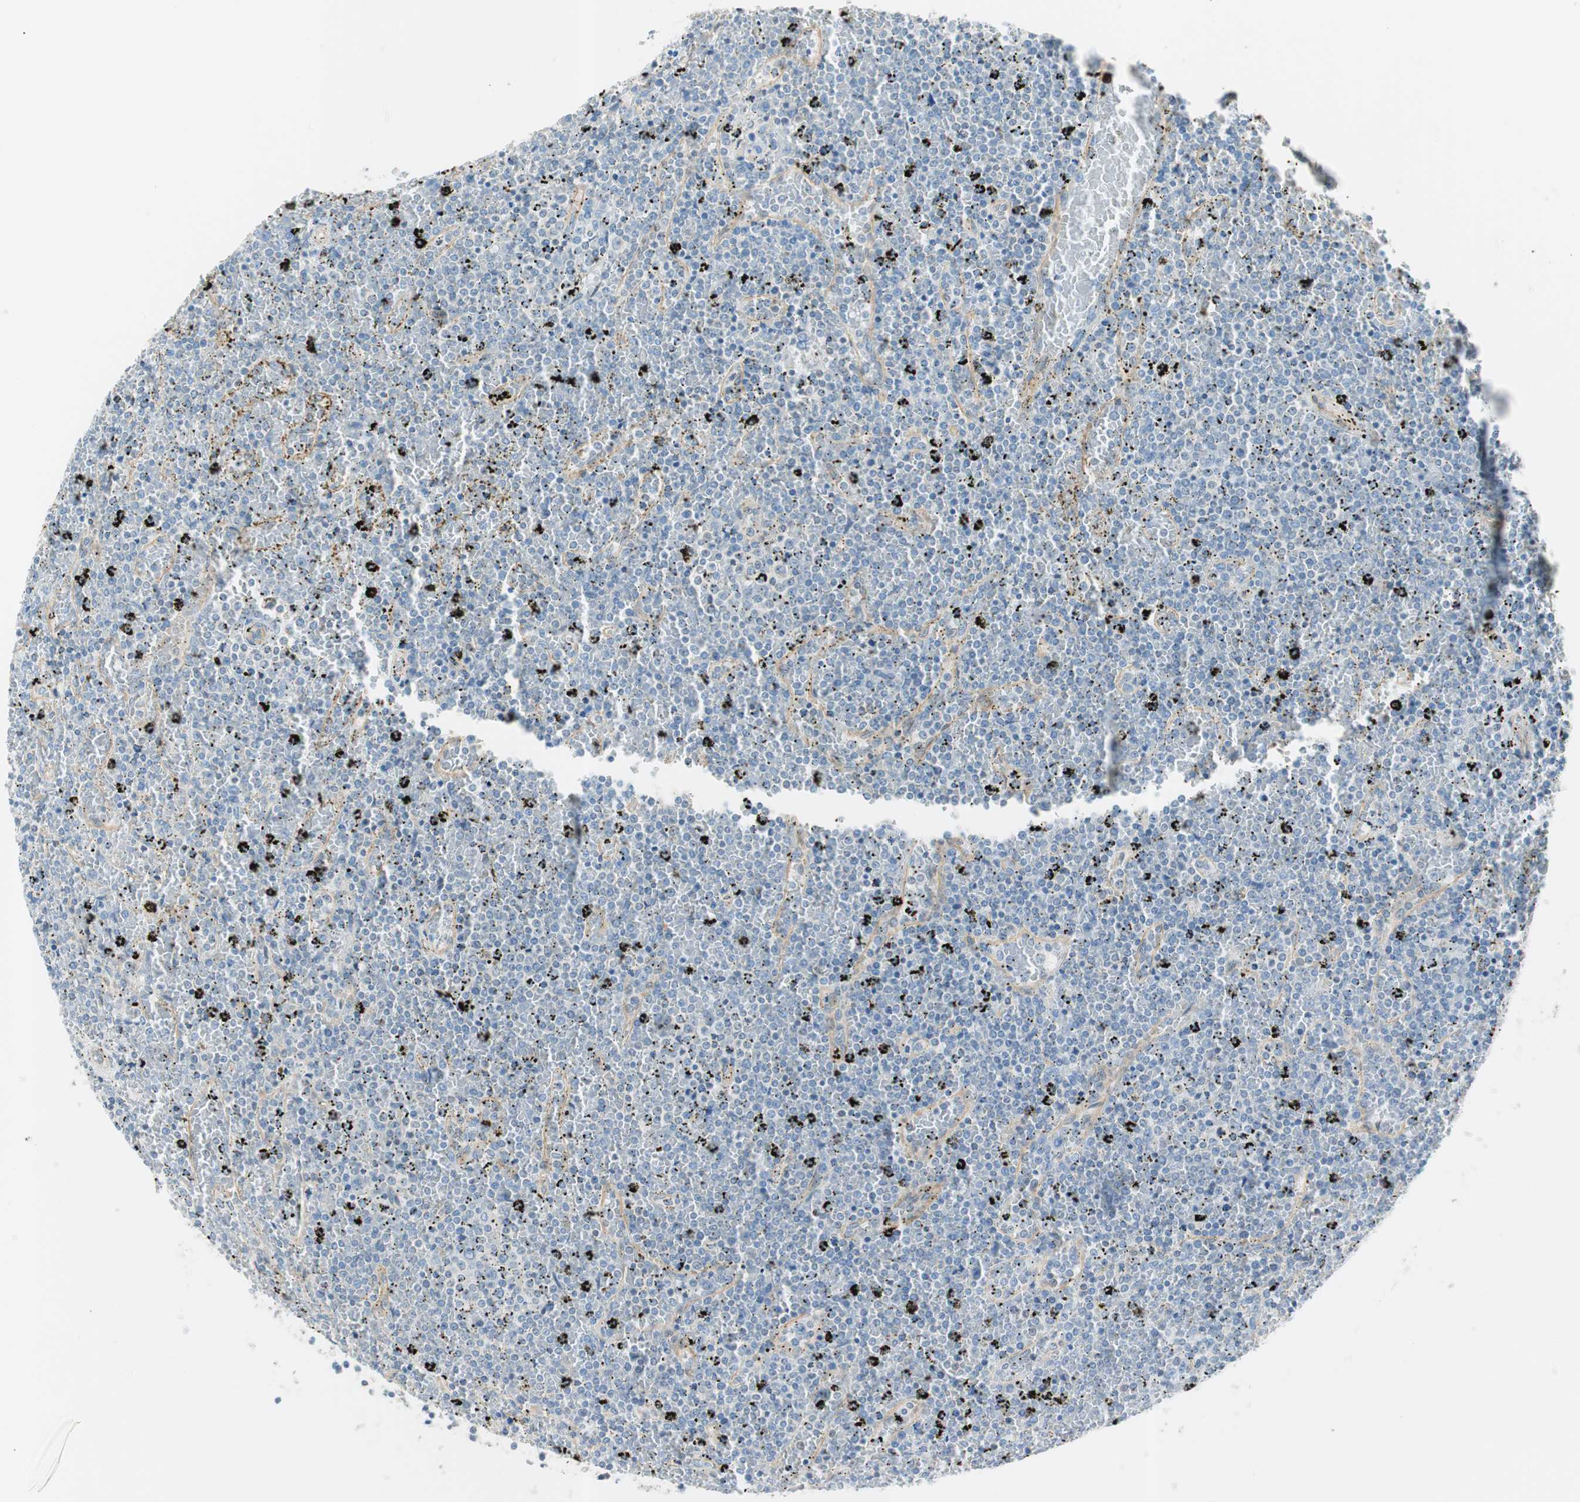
{"staining": {"intensity": "negative", "quantity": "none", "location": "none"}, "tissue": "lymphoma", "cell_type": "Tumor cells", "image_type": "cancer", "snomed": [{"axis": "morphology", "description": "Malignant lymphoma, non-Hodgkin's type, Low grade"}, {"axis": "topography", "description": "Spleen"}], "caption": "Tumor cells show no significant protein expression in low-grade malignant lymphoma, non-Hodgkin's type.", "gene": "CDK3", "patient": {"sex": "female", "age": 77}}